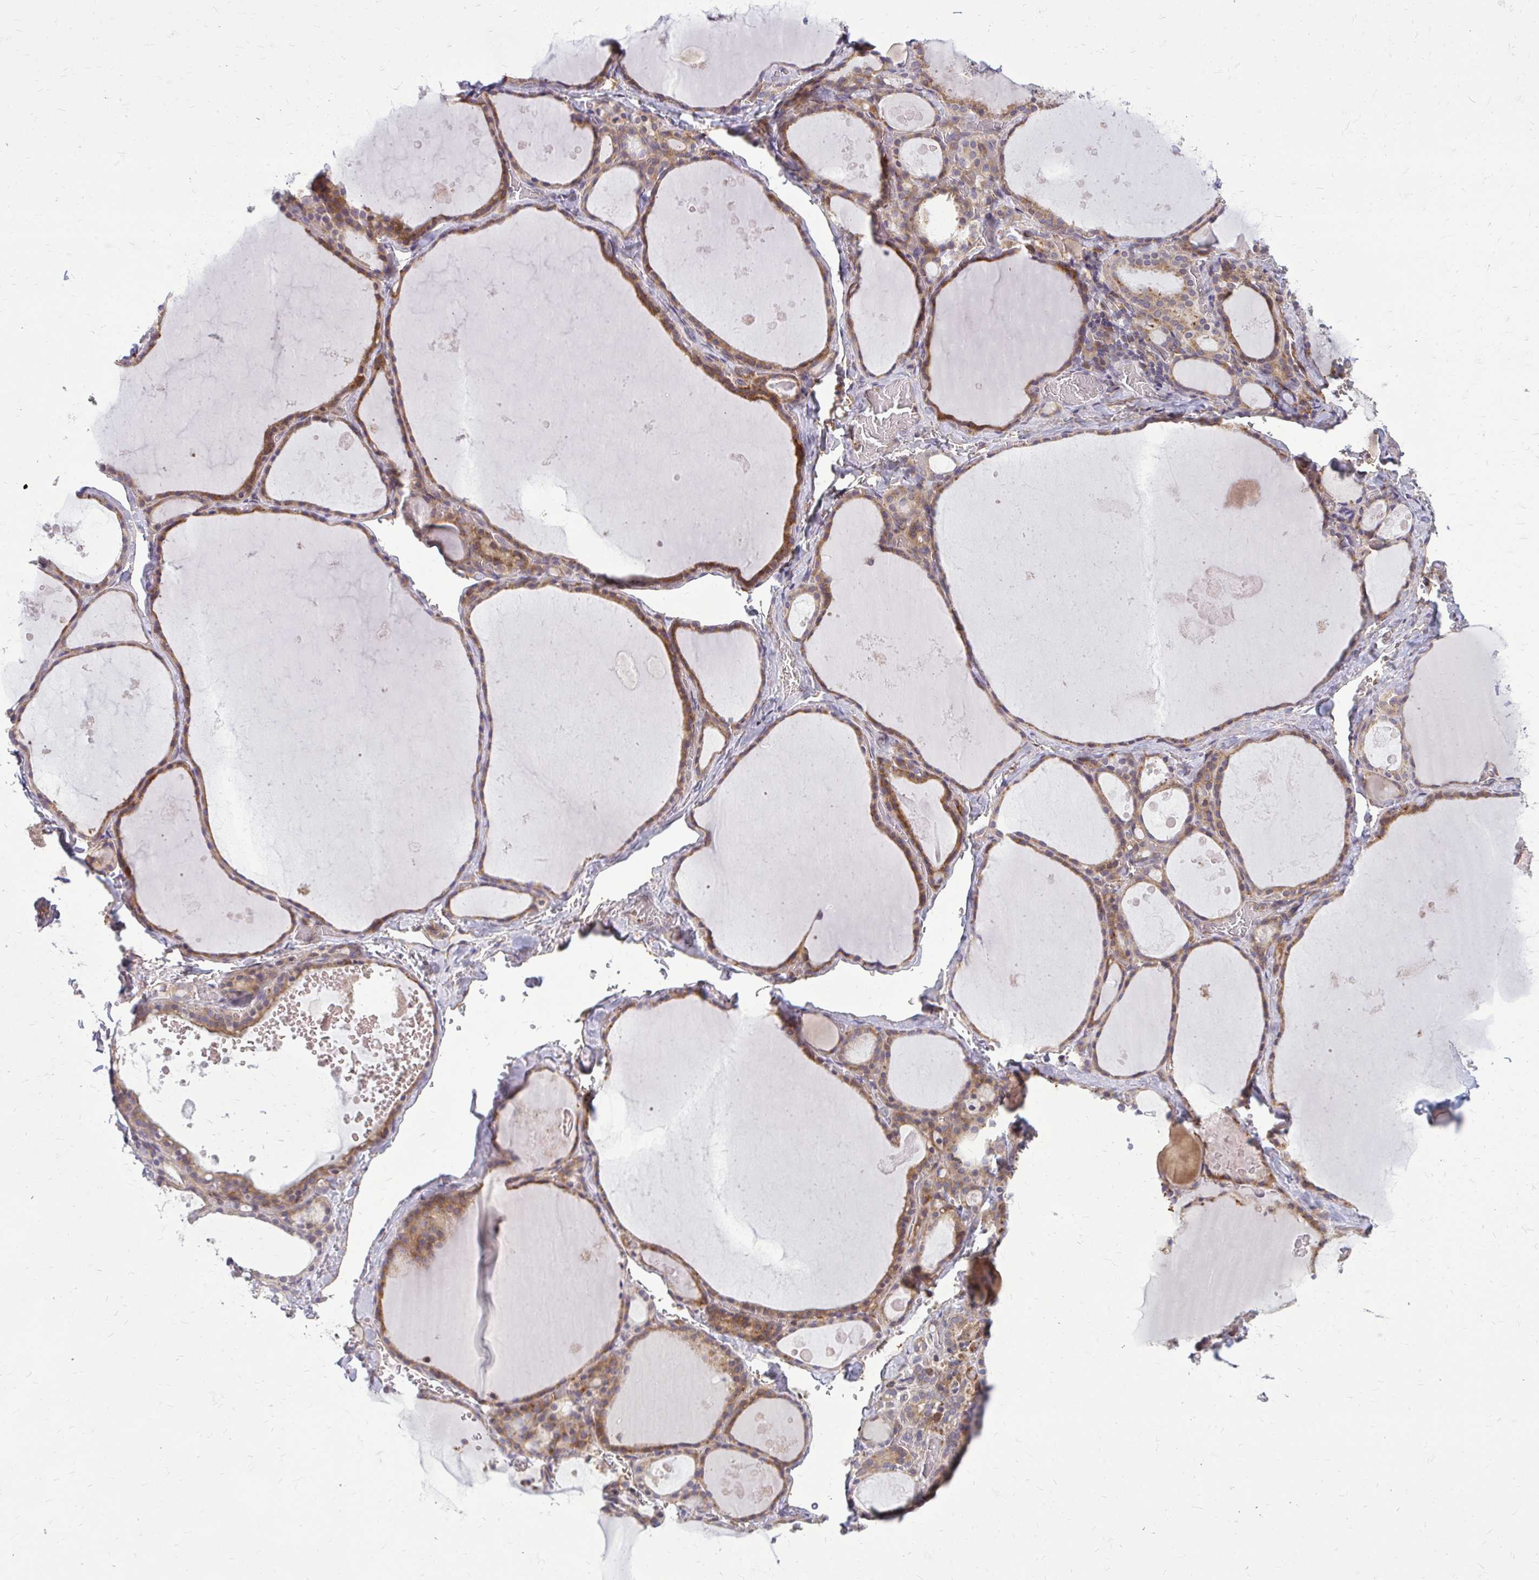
{"staining": {"intensity": "moderate", "quantity": ">75%", "location": "cytoplasmic/membranous"}, "tissue": "thyroid gland", "cell_type": "Glandular cells", "image_type": "normal", "snomed": [{"axis": "morphology", "description": "Normal tissue, NOS"}, {"axis": "topography", "description": "Thyroid gland"}], "caption": "Protein positivity by immunohistochemistry shows moderate cytoplasmic/membranous staining in approximately >75% of glandular cells in unremarkable thyroid gland. Ihc stains the protein of interest in brown and the nuclei are stained blue.", "gene": "OXNAD1", "patient": {"sex": "male", "age": 56}}